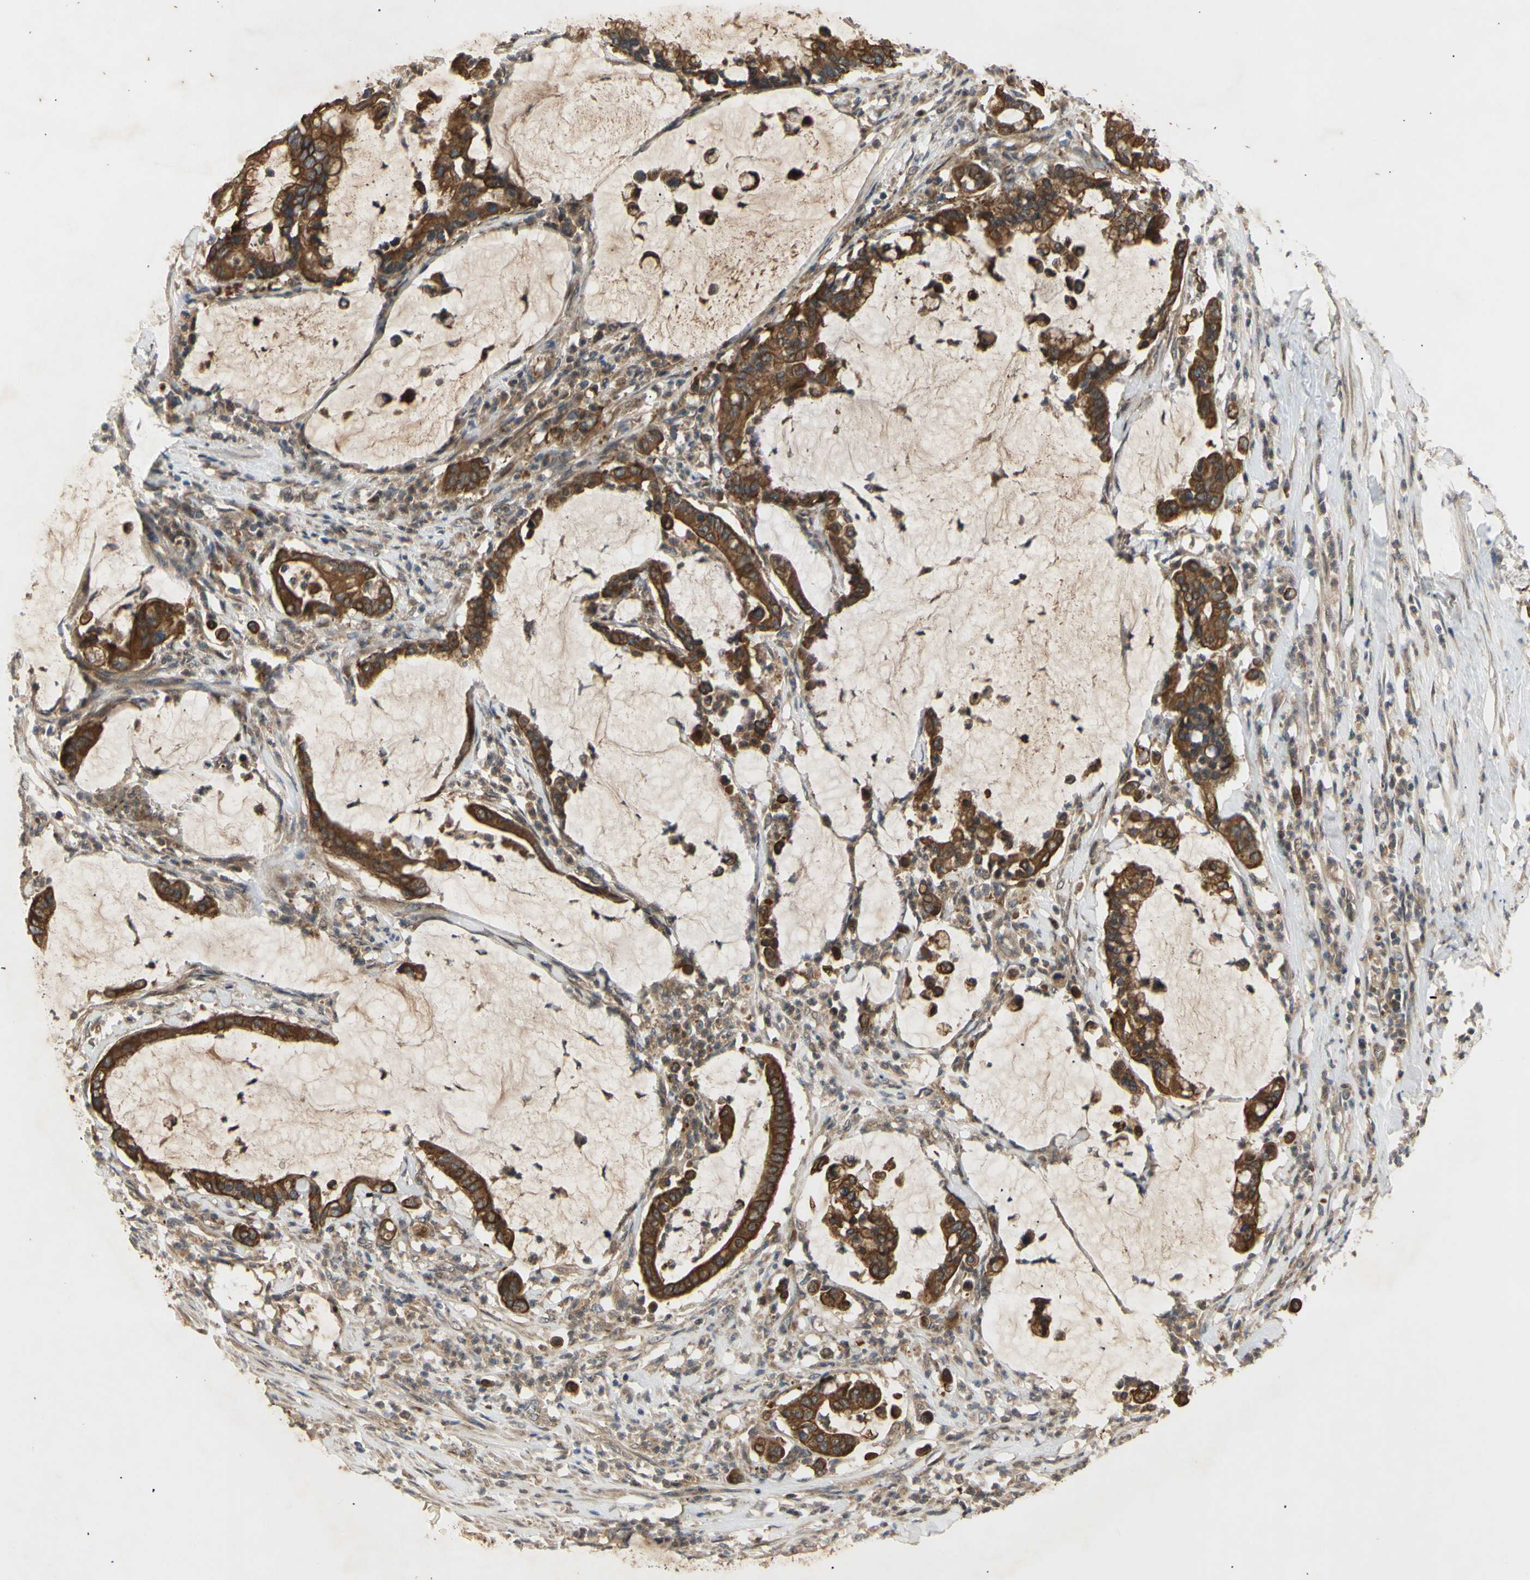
{"staining": {"intensity": "strong", "quantity": ">75%", "location": "cytoplasmic/membranous"}, "tissue": "pancreatic cancer", "cell_type": "Tumor cells", "image_type": "cancer", "snomed": [{"axis": "morphology", "description": "Adenocarcinoma, NOS"}, {"axis": "topography", "description": "Pancreas"}], "caption": "An image showing strong cytoplasmic/membranous positivity in about >75% of tumor cells in pancreatic cancer (adenocarcinoma), as visualized by brown immunohistochemical staining.", "gene": "PKN1", "patient": {"sex": "male", "age": 41}}